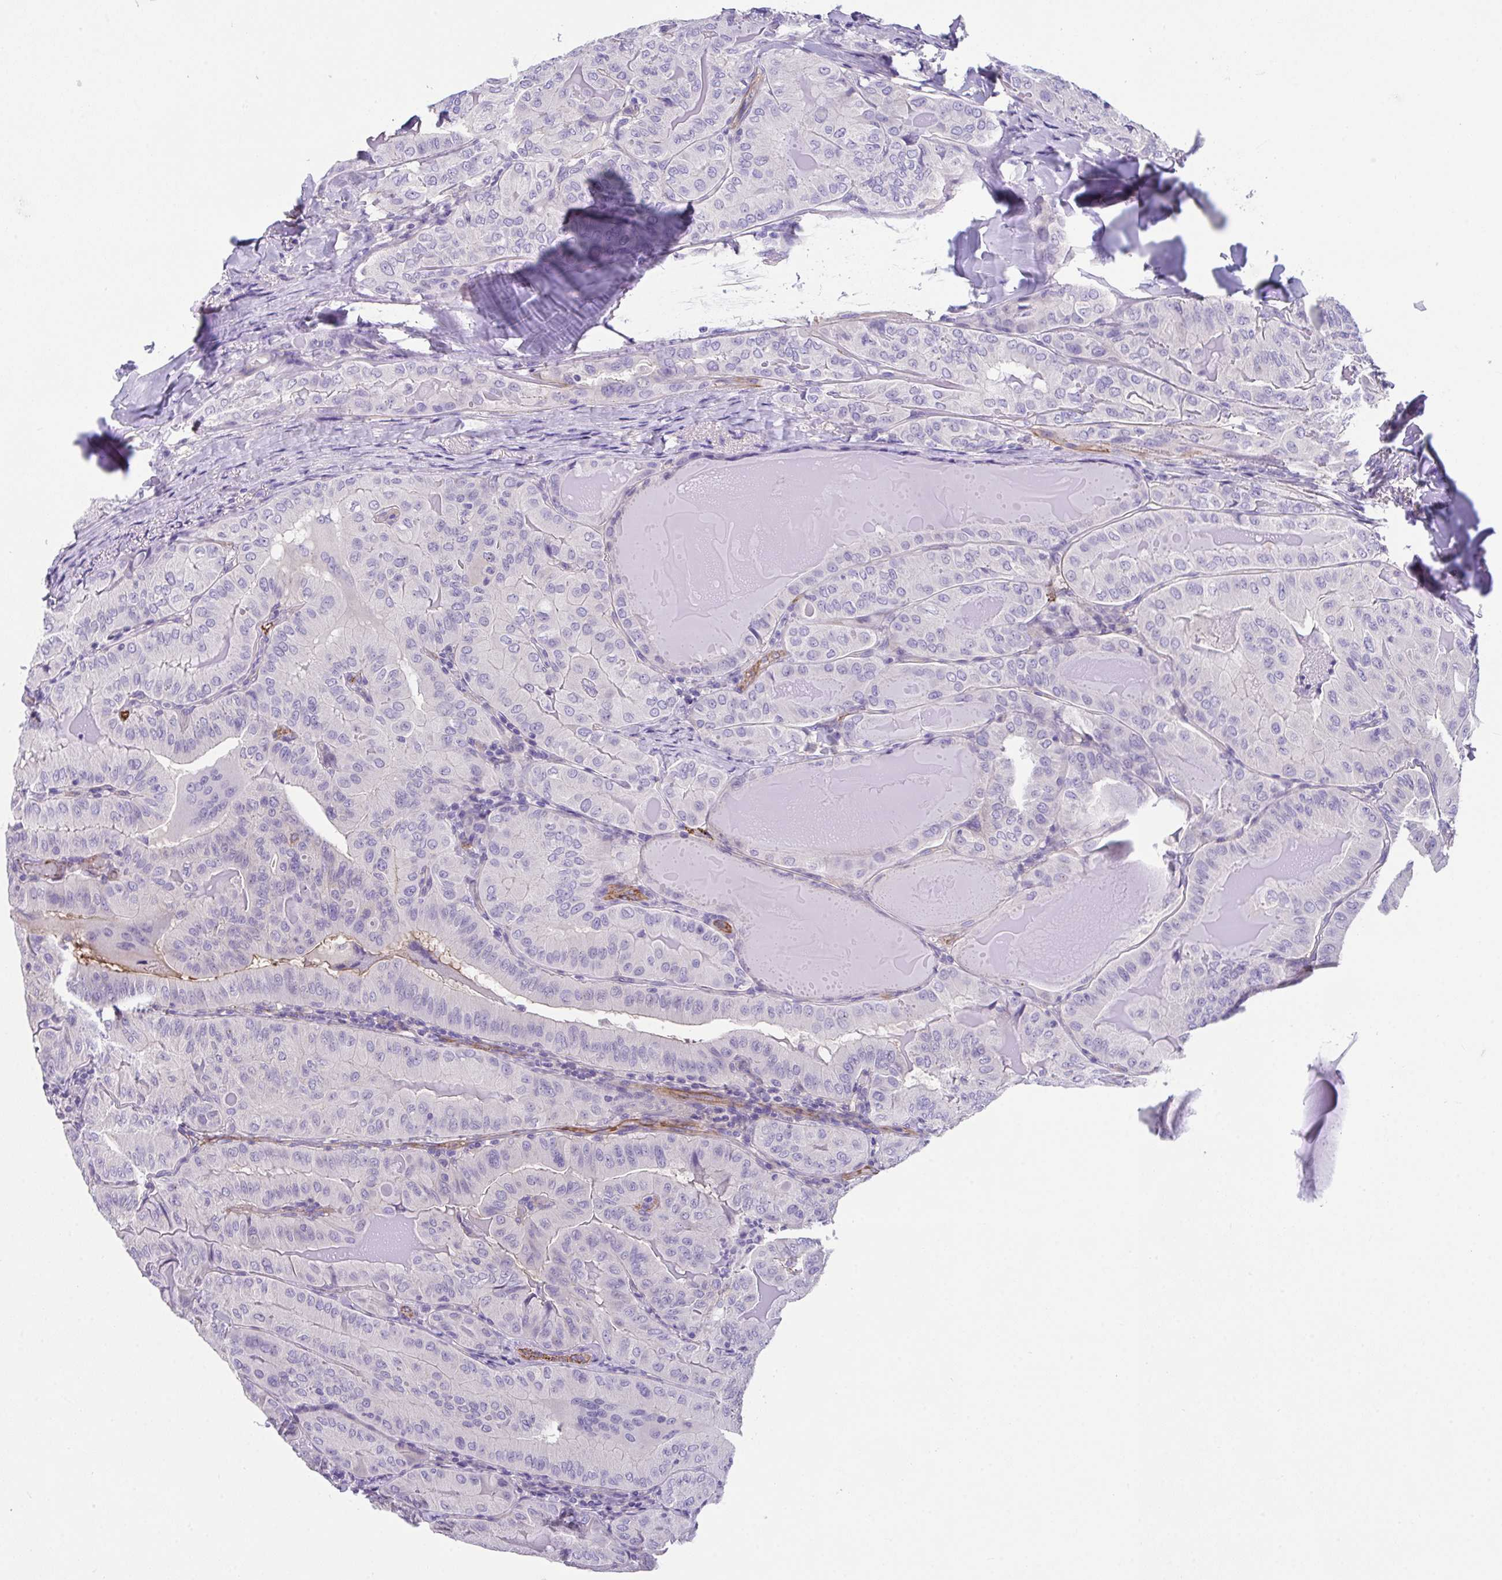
{"staining": {"intensity": "negative", "quantity": "none", "location": "none"}, "tissue": "thyroid cancer", "cell_type": "Tumor cells", "image_type": "cancer", "snomed": [{"axis": "morphology", "description": "Papillary adenocarcinoma, NOS"}, {"axis": "topography", "description": "Thyroid gland"}], "caption": "An image of thyroid papillary adenocarcinoma stained for a protein shows no brown staining in tumor cells. (Immunohistochemistry, brightfield microscopy, high magnification).", "gene": "ZNF813", "patient": {"sex": "female", "age": 68}}